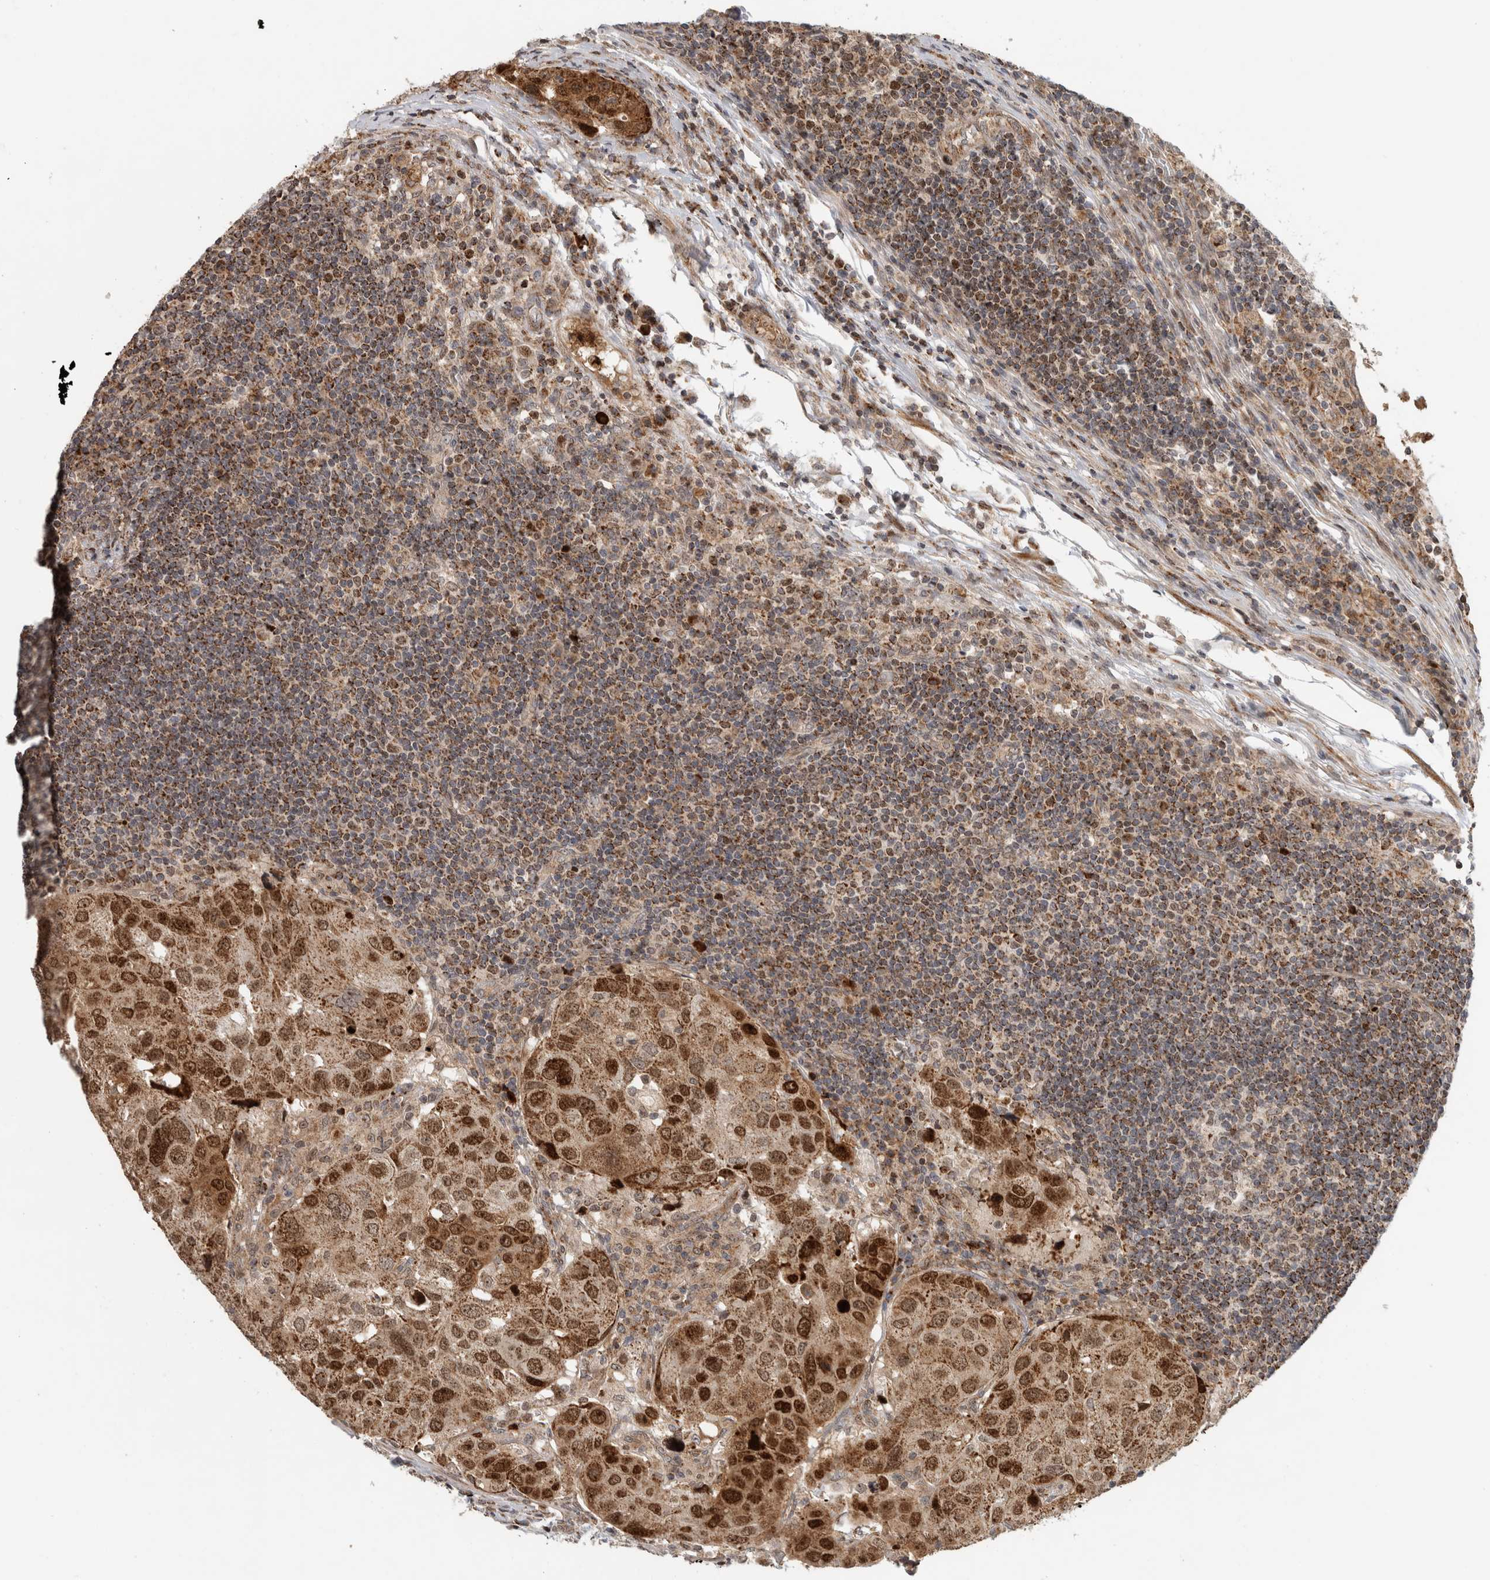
{"staining": {"intensity": "strong", "quantity": "25%-75%", "location": "cytoplasmic/membranous,nuclear"}, "tissue": "urothelial cancer", "cell_type": "Tumor cells", "image_type": "cancer", "snomed": [{"axis": "morphology", "description": "Urothelial carcinoma, High grade"}, {"axis": "topography", "description": "Lymph node"}, {"axis": "topography", "description": "Urinary bladder"}], "caption": "DAB (3,3'-diaminobenzidine) immunohistochemical staining of high-grade urothelial carcinoma shows strong cytoplasmic/membranous and nuclear protein staining in about 25%-75% of tumor cells.", "gene": "INSRR", "patient": {"sex": "male", "age": 51}}